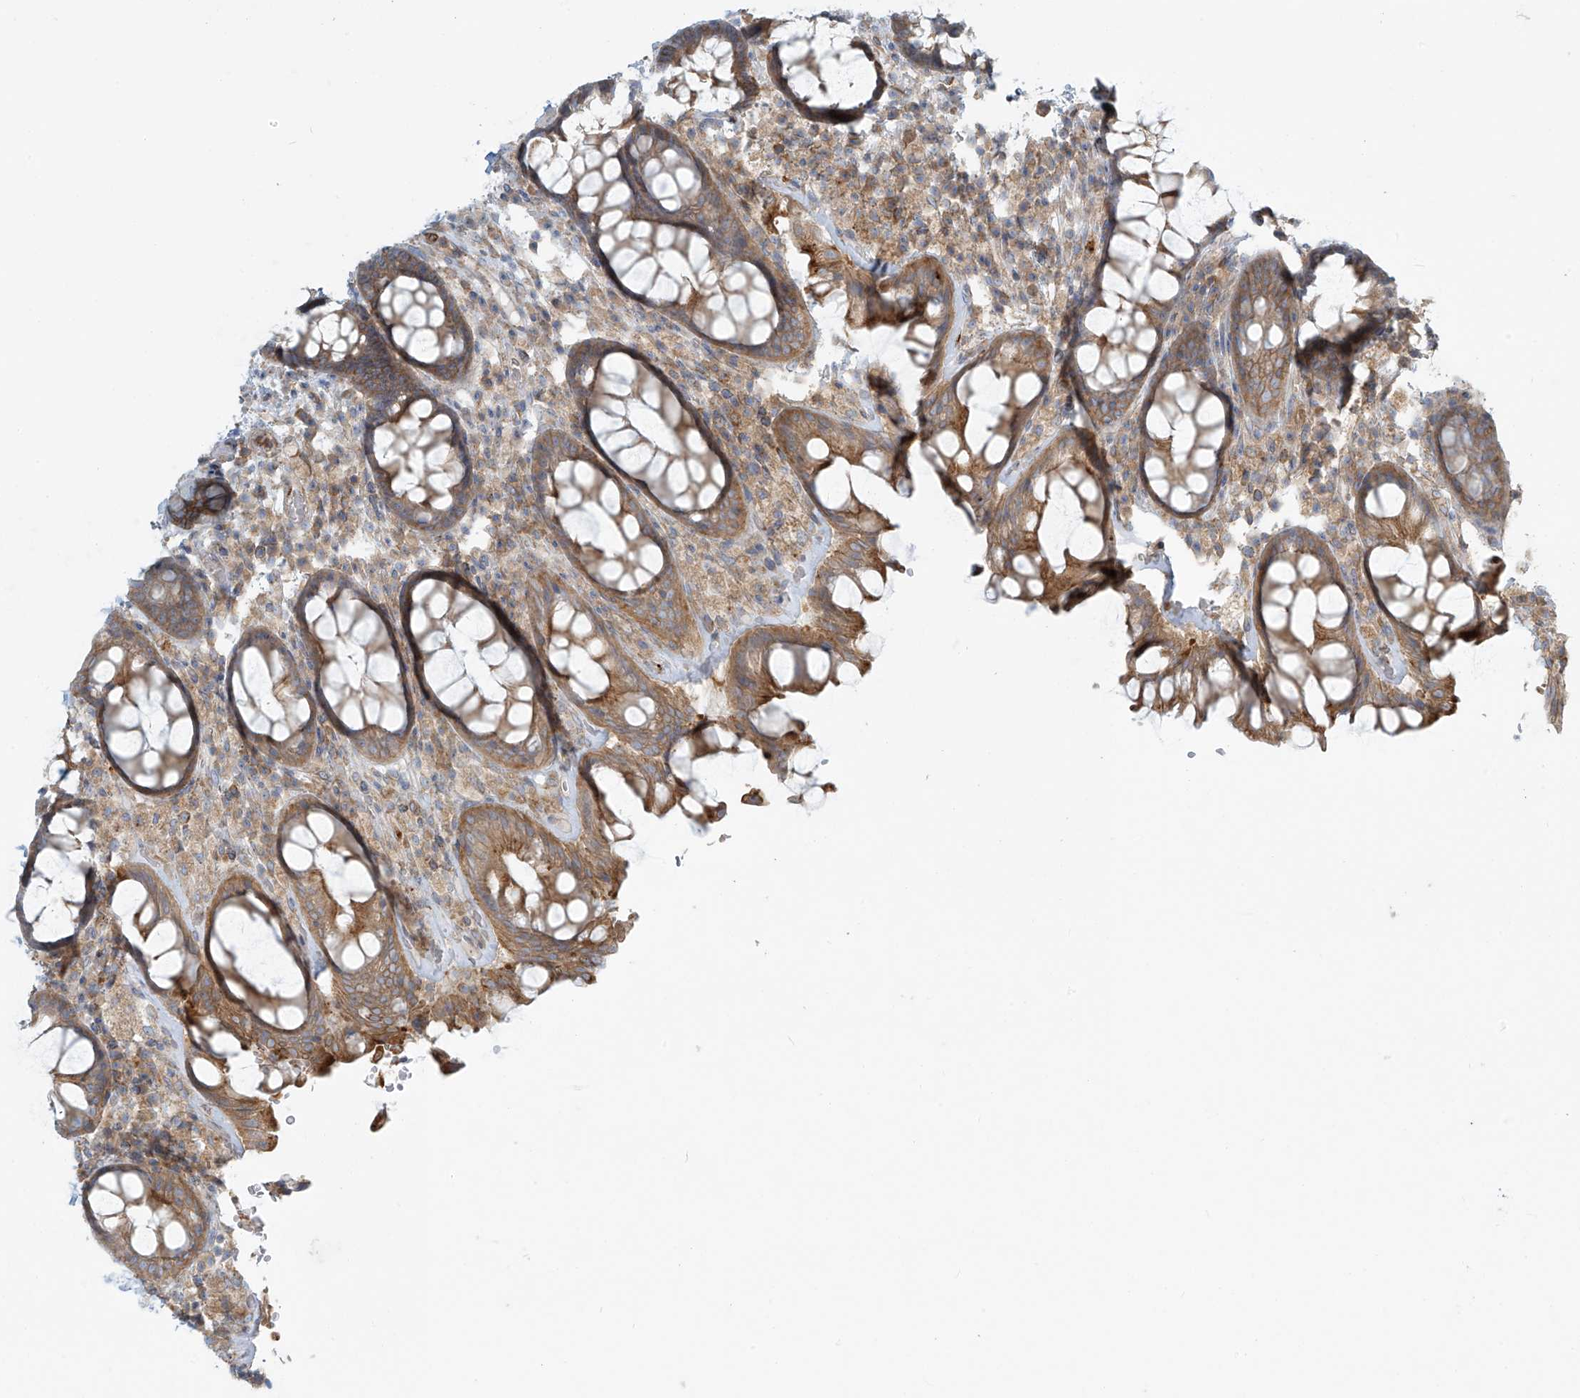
{"staining": {"intensity": "weak", "quantity": ">75%", "location": "cytoplasmic/membranous"}, "tissue": "rectum", "cell_type": "Glandular cells", "image_type": "normal", "snomed": [{"axis": "morphology", "description": "Normal tissue, NOS"}, {"axis": "topography", "description": "Rectum"}], "caption": "IHC (DAB (3,3'-diaminobenzidine)) staining of benign rectum exhibits weak cytoplasmic/membranous protein expression in about >75% of glandular cells. The protein is stained brown, and the nuclei are stained in blue (DAB (3,3'-diaminobenzidine) IHC with brightfield microscopy, high magnification).", "gene": "LZTS3", "patient": {"sex": "male", "age": 64}}